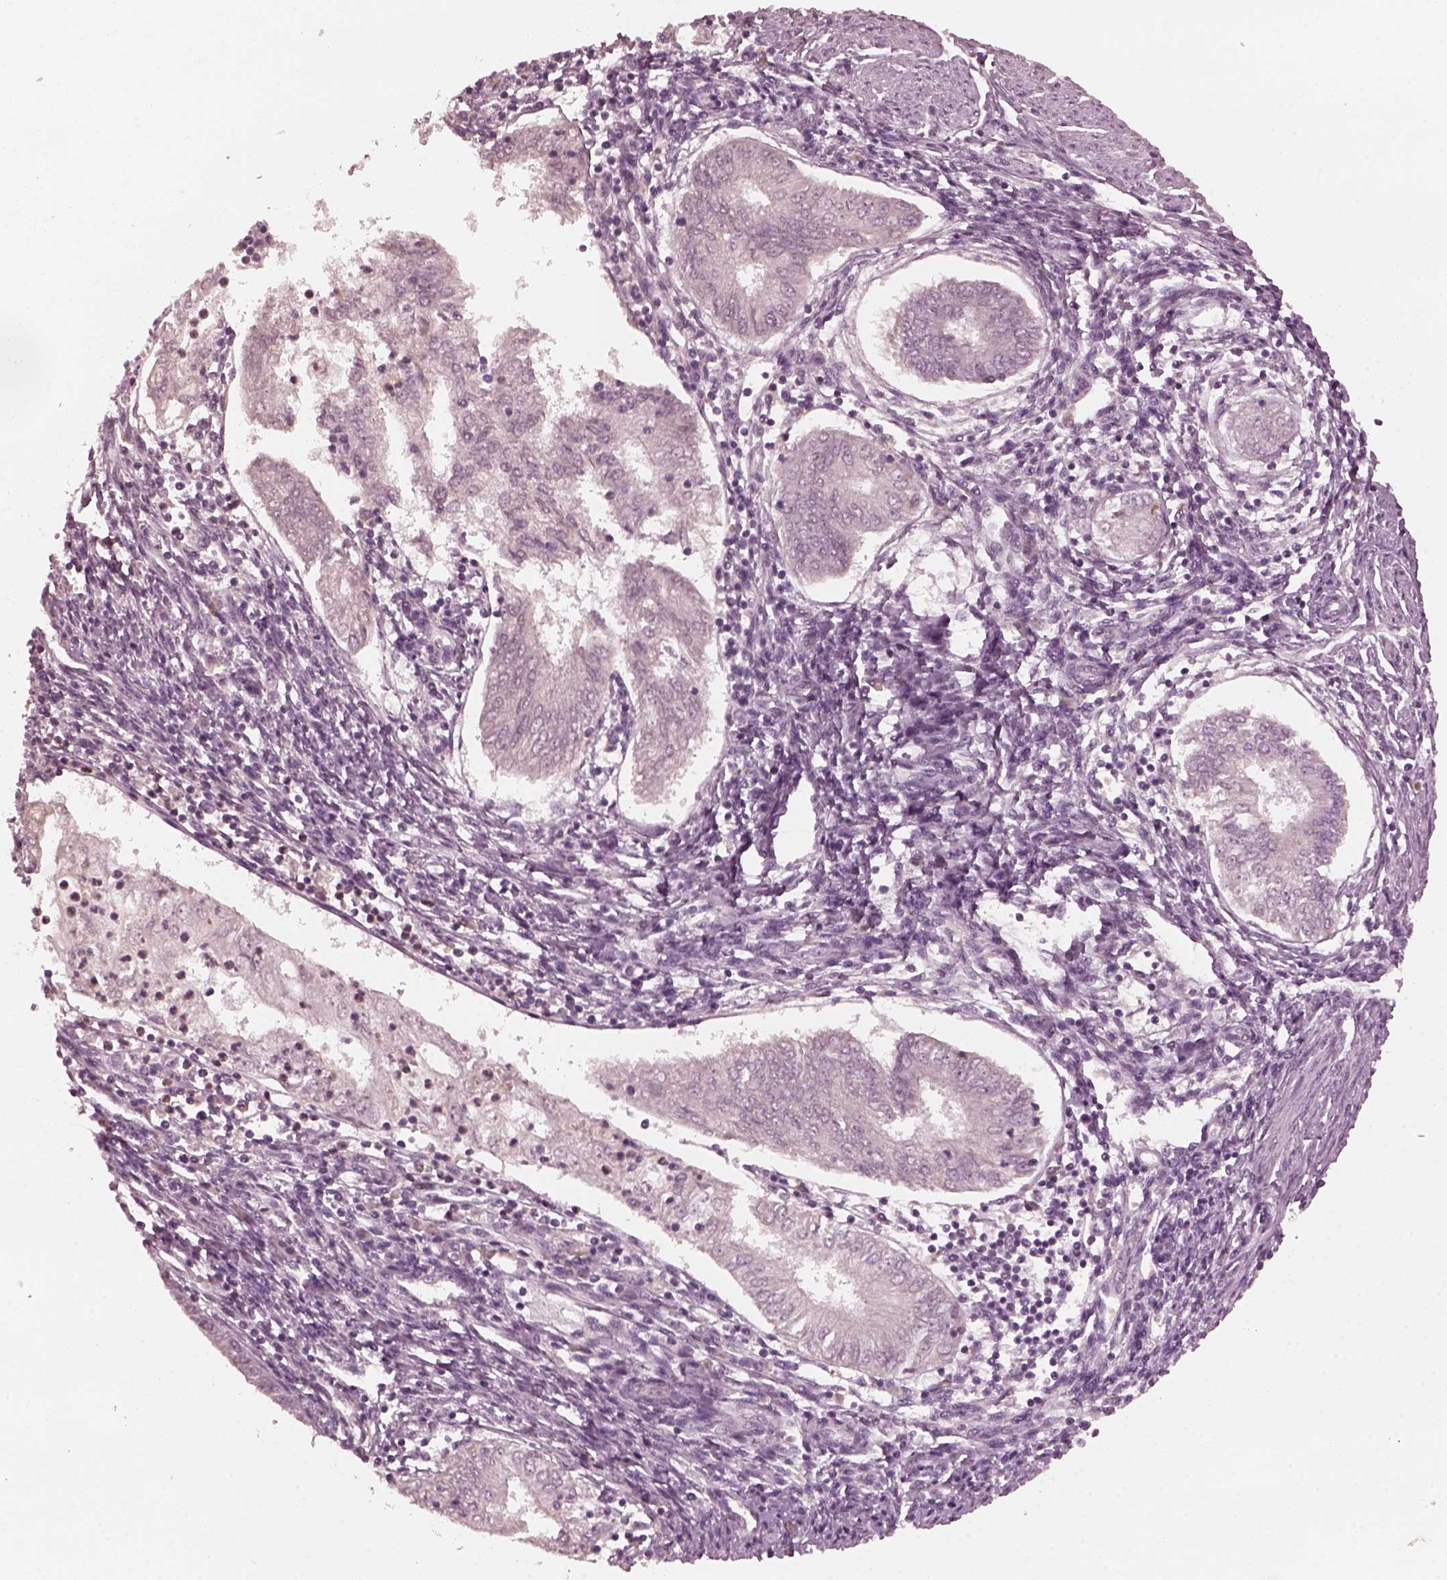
{"staining": {"intensity": "negative", "quantity": "none", "location": "none"}, "tissue": "endometrial cancer", "cell_type": "Tumor cells", "image_type": "cancer", "snomed": [{"axis": "morphology", "description": "Adenocarcinoma, NOS"}, {"axis": "topography", "description": "Endometrium"}], "caption": "This is an immunohistochemistry micrograph of endometrial adenocarcinoma. There is no positivity in tumor cells.", "gene": "KRT79", "patient": {"sex": "female", "age": 68}}